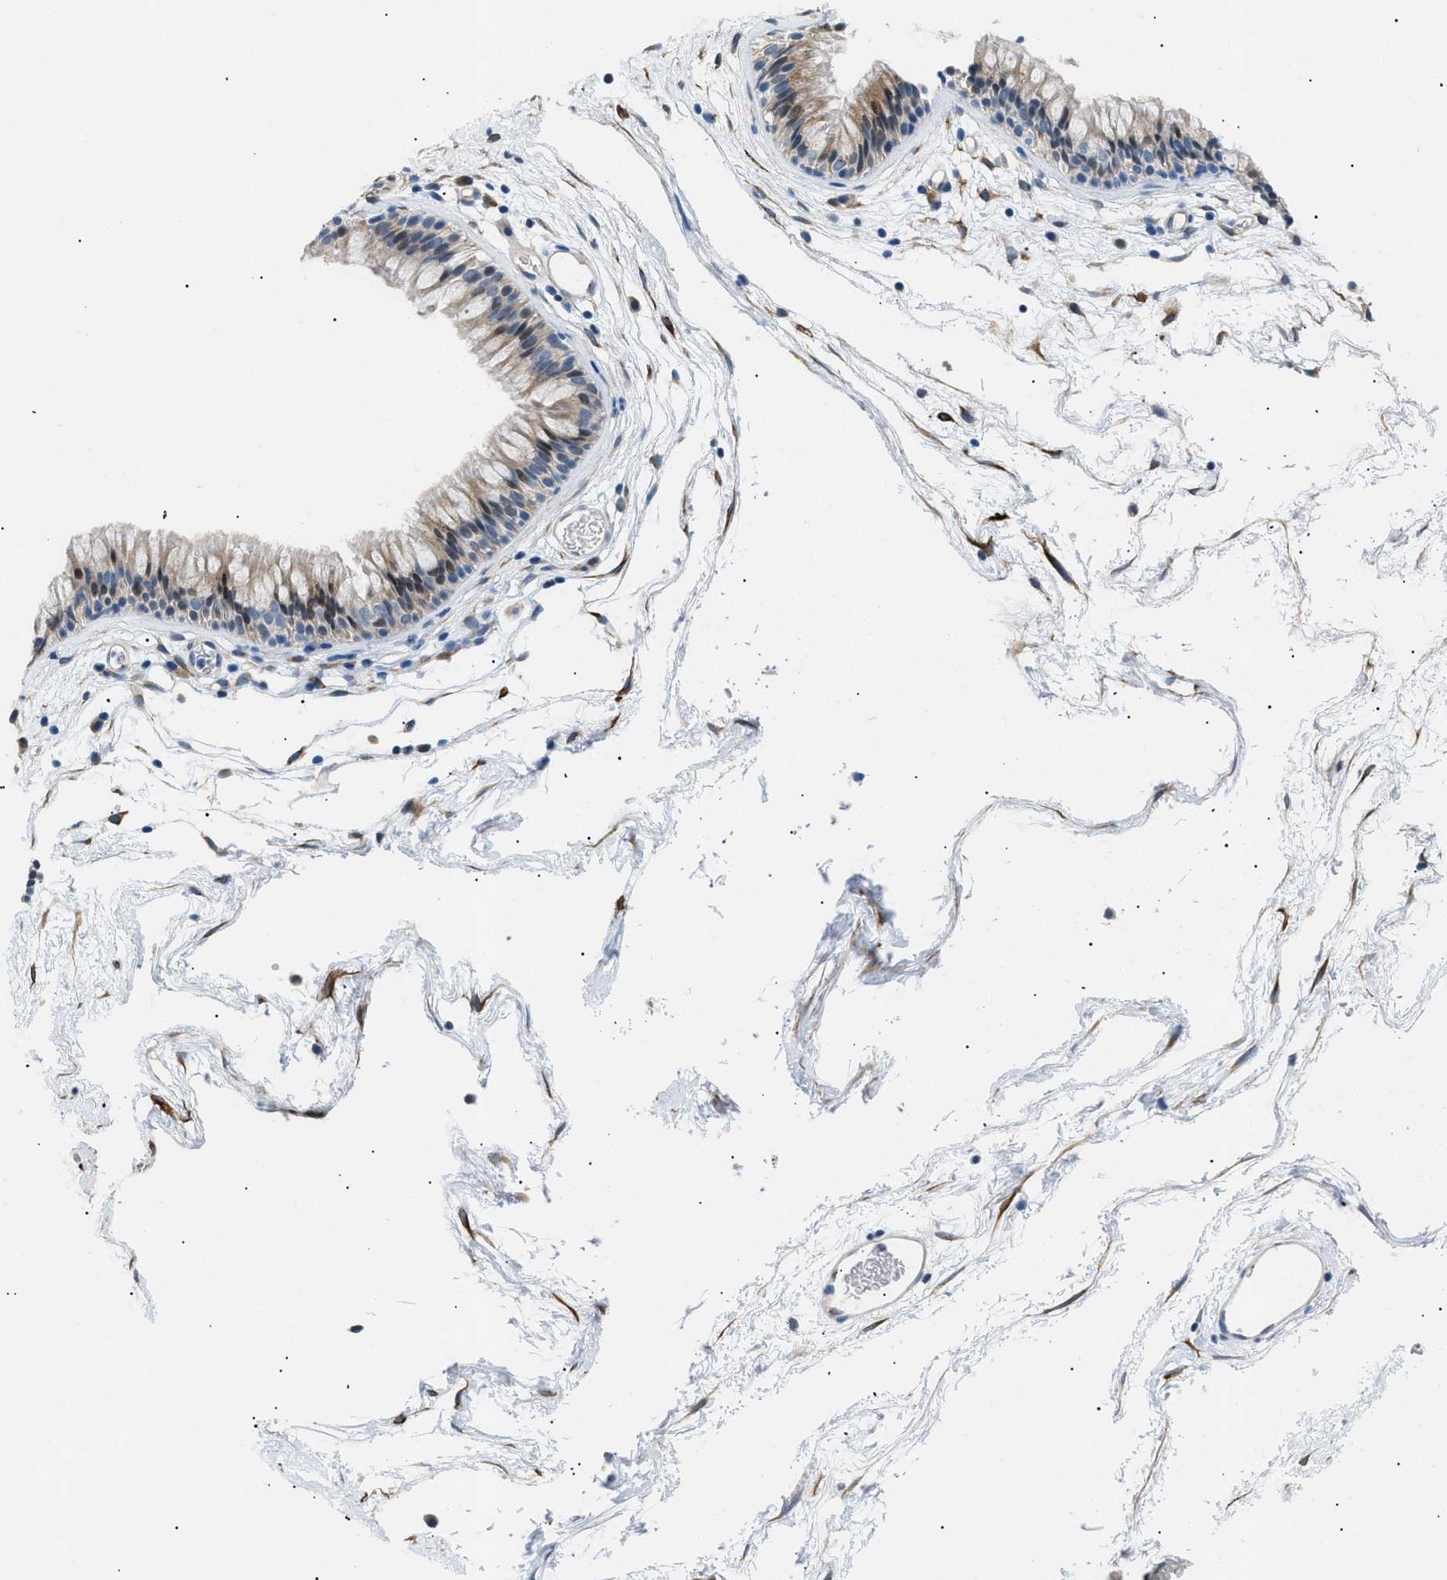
{"staining": {"intensity": "weak", "quantity": "25%-75%", "location": "cytoplasmic/membranous,nuclear"}, "tissue": "nasopharynx", "cell_type": "Respiratory epithelial cells", "image_type": "normal", "snomed": [{"axis": "morphology", "description": "Normal tissue, NOS"}, {"axis": "morphology", "description": "Inflammation, NOS"}, {"axis": "topography", "description": "Nasopharynx"}], "caption": "Respiratory epithelial cells exhibit low levels of weak cytoplasmic/membranous,nuclear staining in approximately 25%-75% of cells in benign nasopharynx. (brown staining indicates protein expression, while blue staining denotes nuclei).", "gene": "ICA1", "patient": {"sex": "male", "age": 48}}